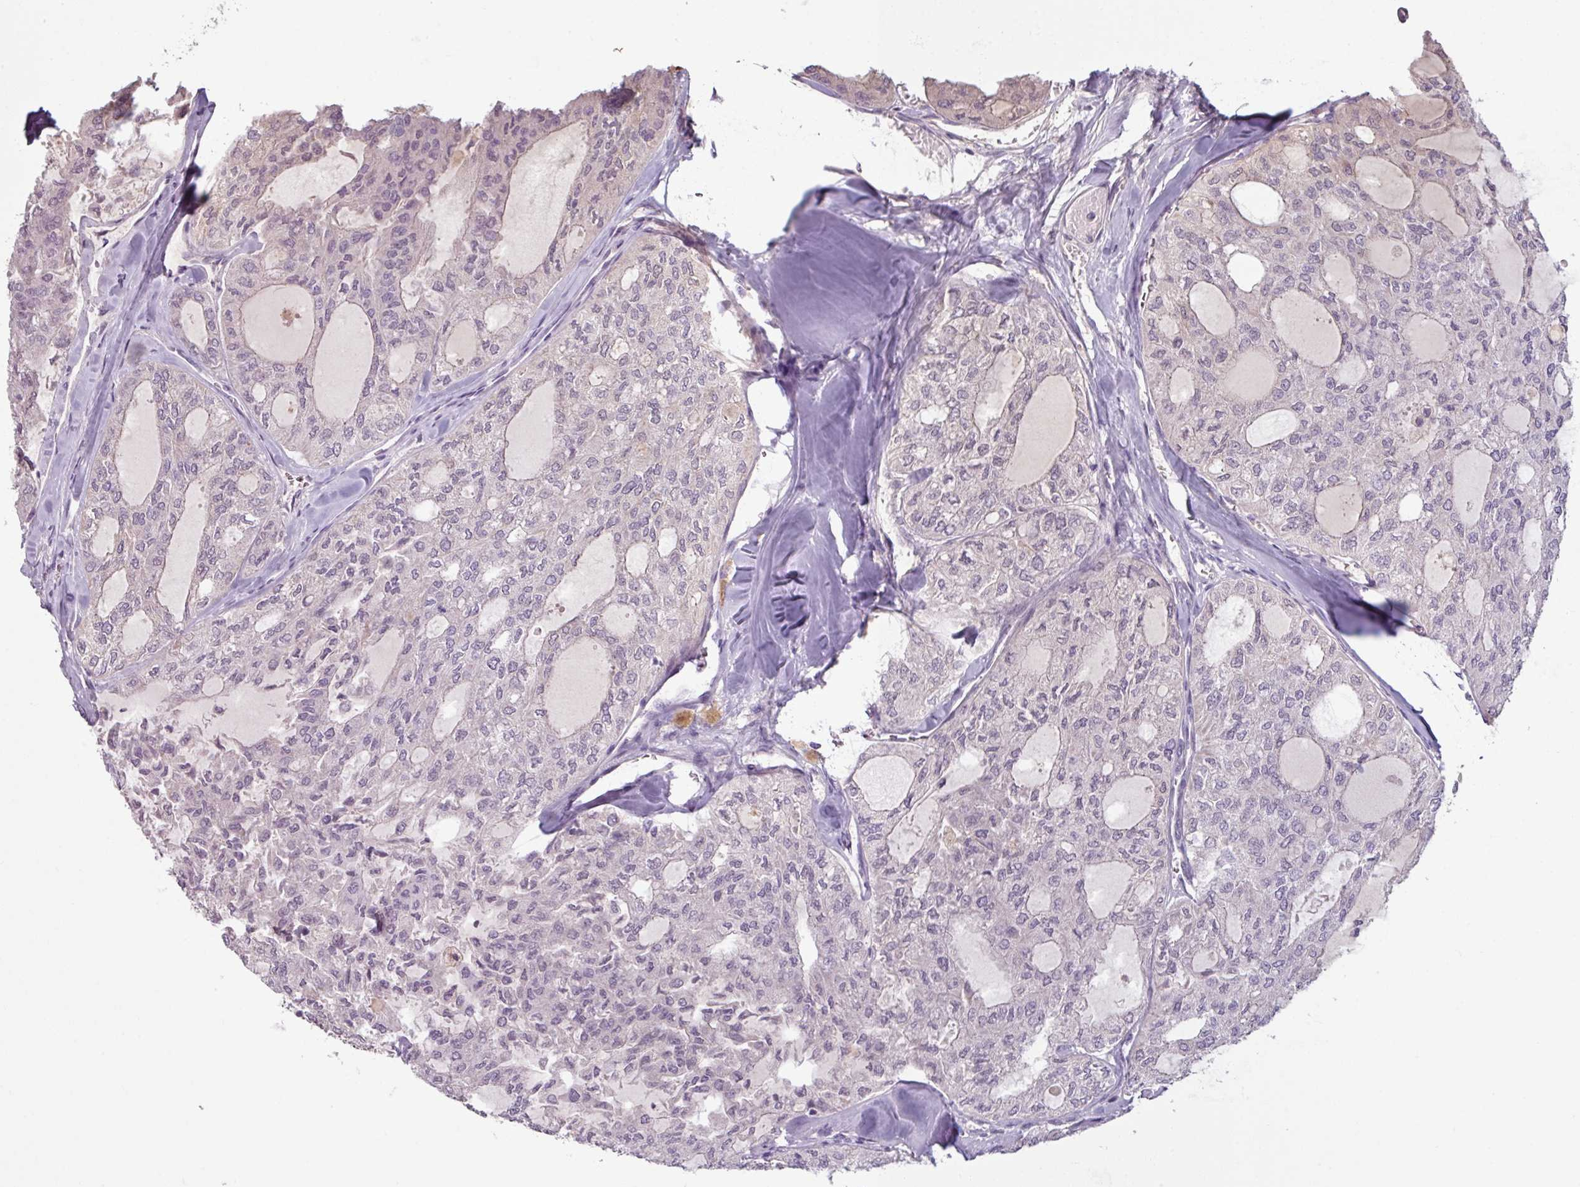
{"staining": {"intensity": "negative", "quantity": "none", "location": "none"}, "tissue": "thyroid cancer", "cell_type": "Tumor cells", "image_type": "cancer", "snomed": [{"axis": "morphology", "description": "Follicular adenoma carcinoma, NOS"}, {"axis": "topography", "description": "Thyroid gland"}], "caption": "Tumor cells show no significant staining in thyroid cancer (follicular adenoma carcinoma).", "gene": "UVSSA", "patient": {"sex": "male", "age": 75}}